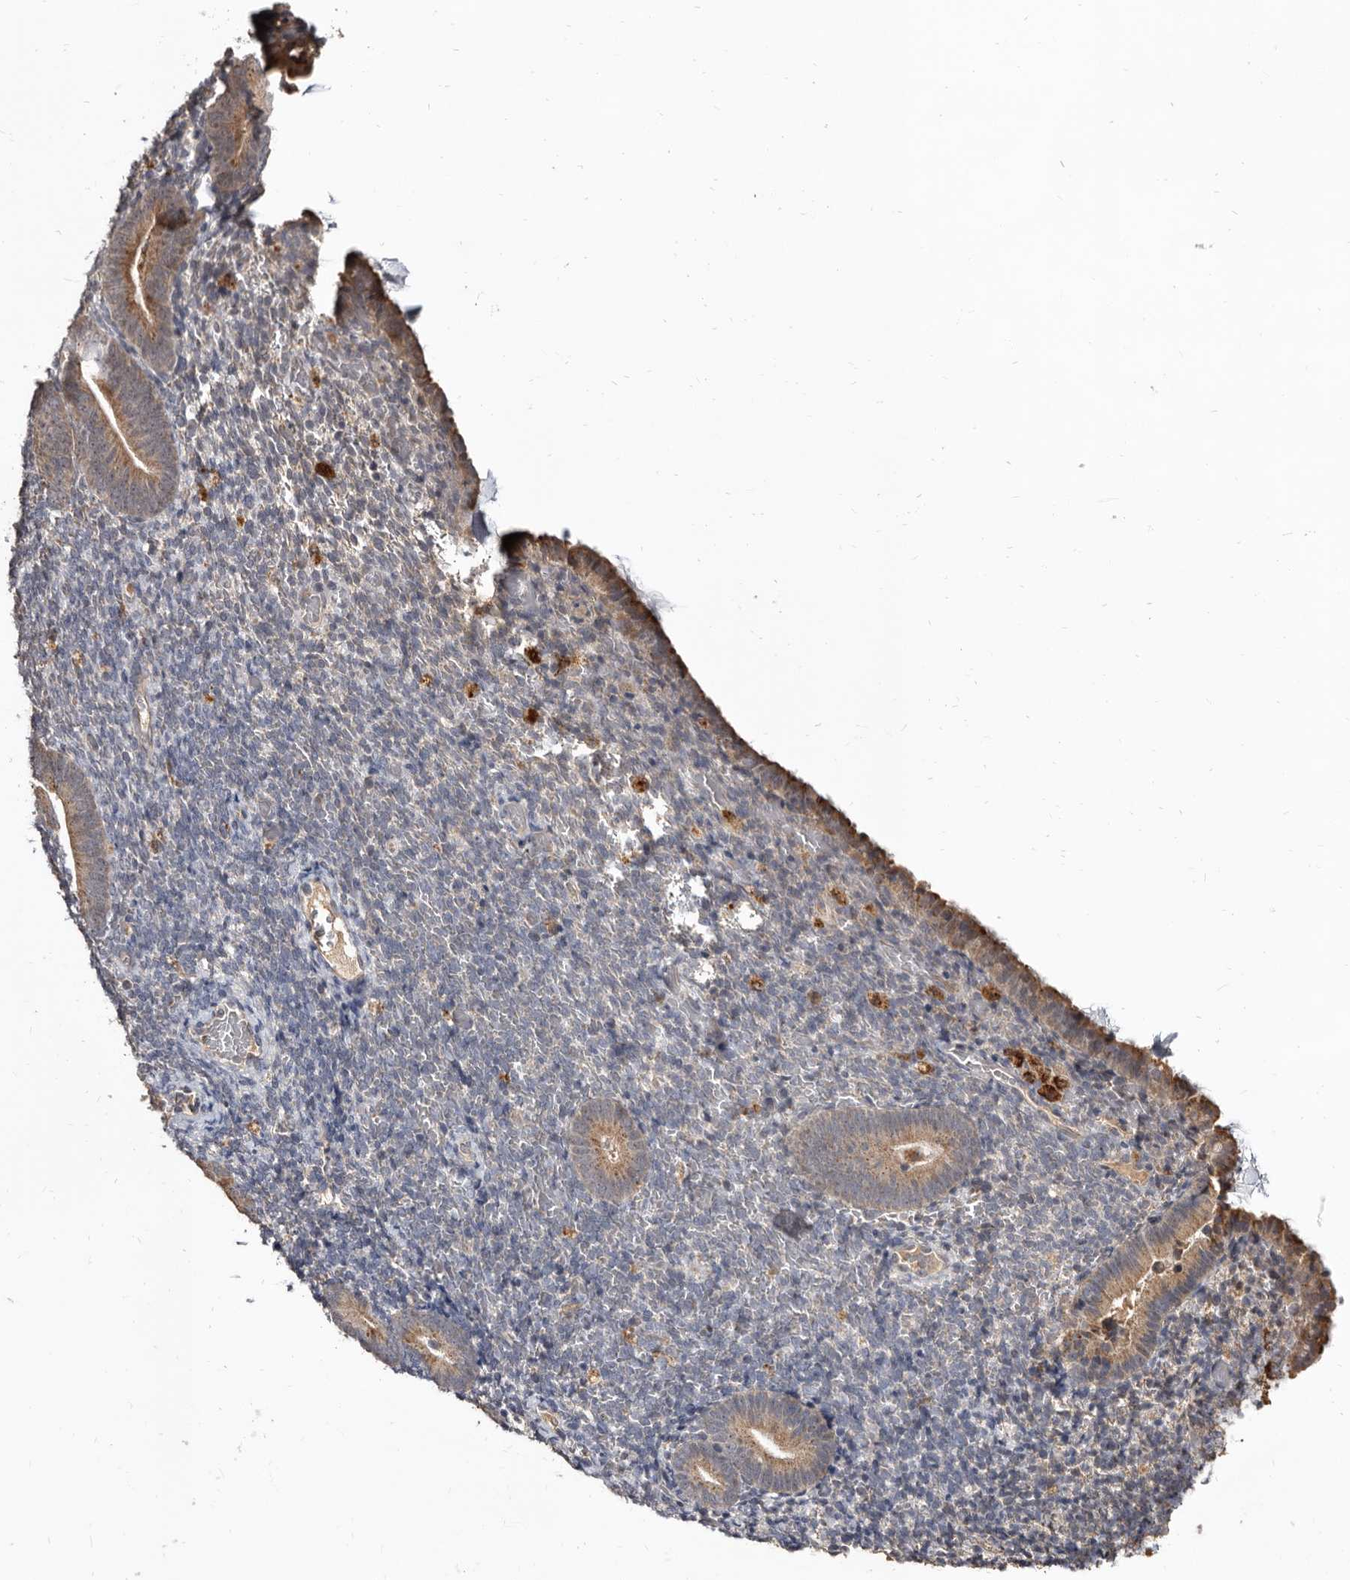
{"staining": {"intensity": "negative", "quantity": "none", "location": "none"}, "tissue": "endometrium", "cell_type": "Cells in endometrial stroma", "image_type": "normal", "snomed": [{"axis": "morphology", "description": "Normal tissue, NOS"}, {"axis": "topography", "description": "Endometrium"}], "caption": "The histopathology image reveals no significant expression in cells in endometrial stroma of endometrium.", "gene": "AKAP7", "patient": {"sex": "female", "age": 51}}